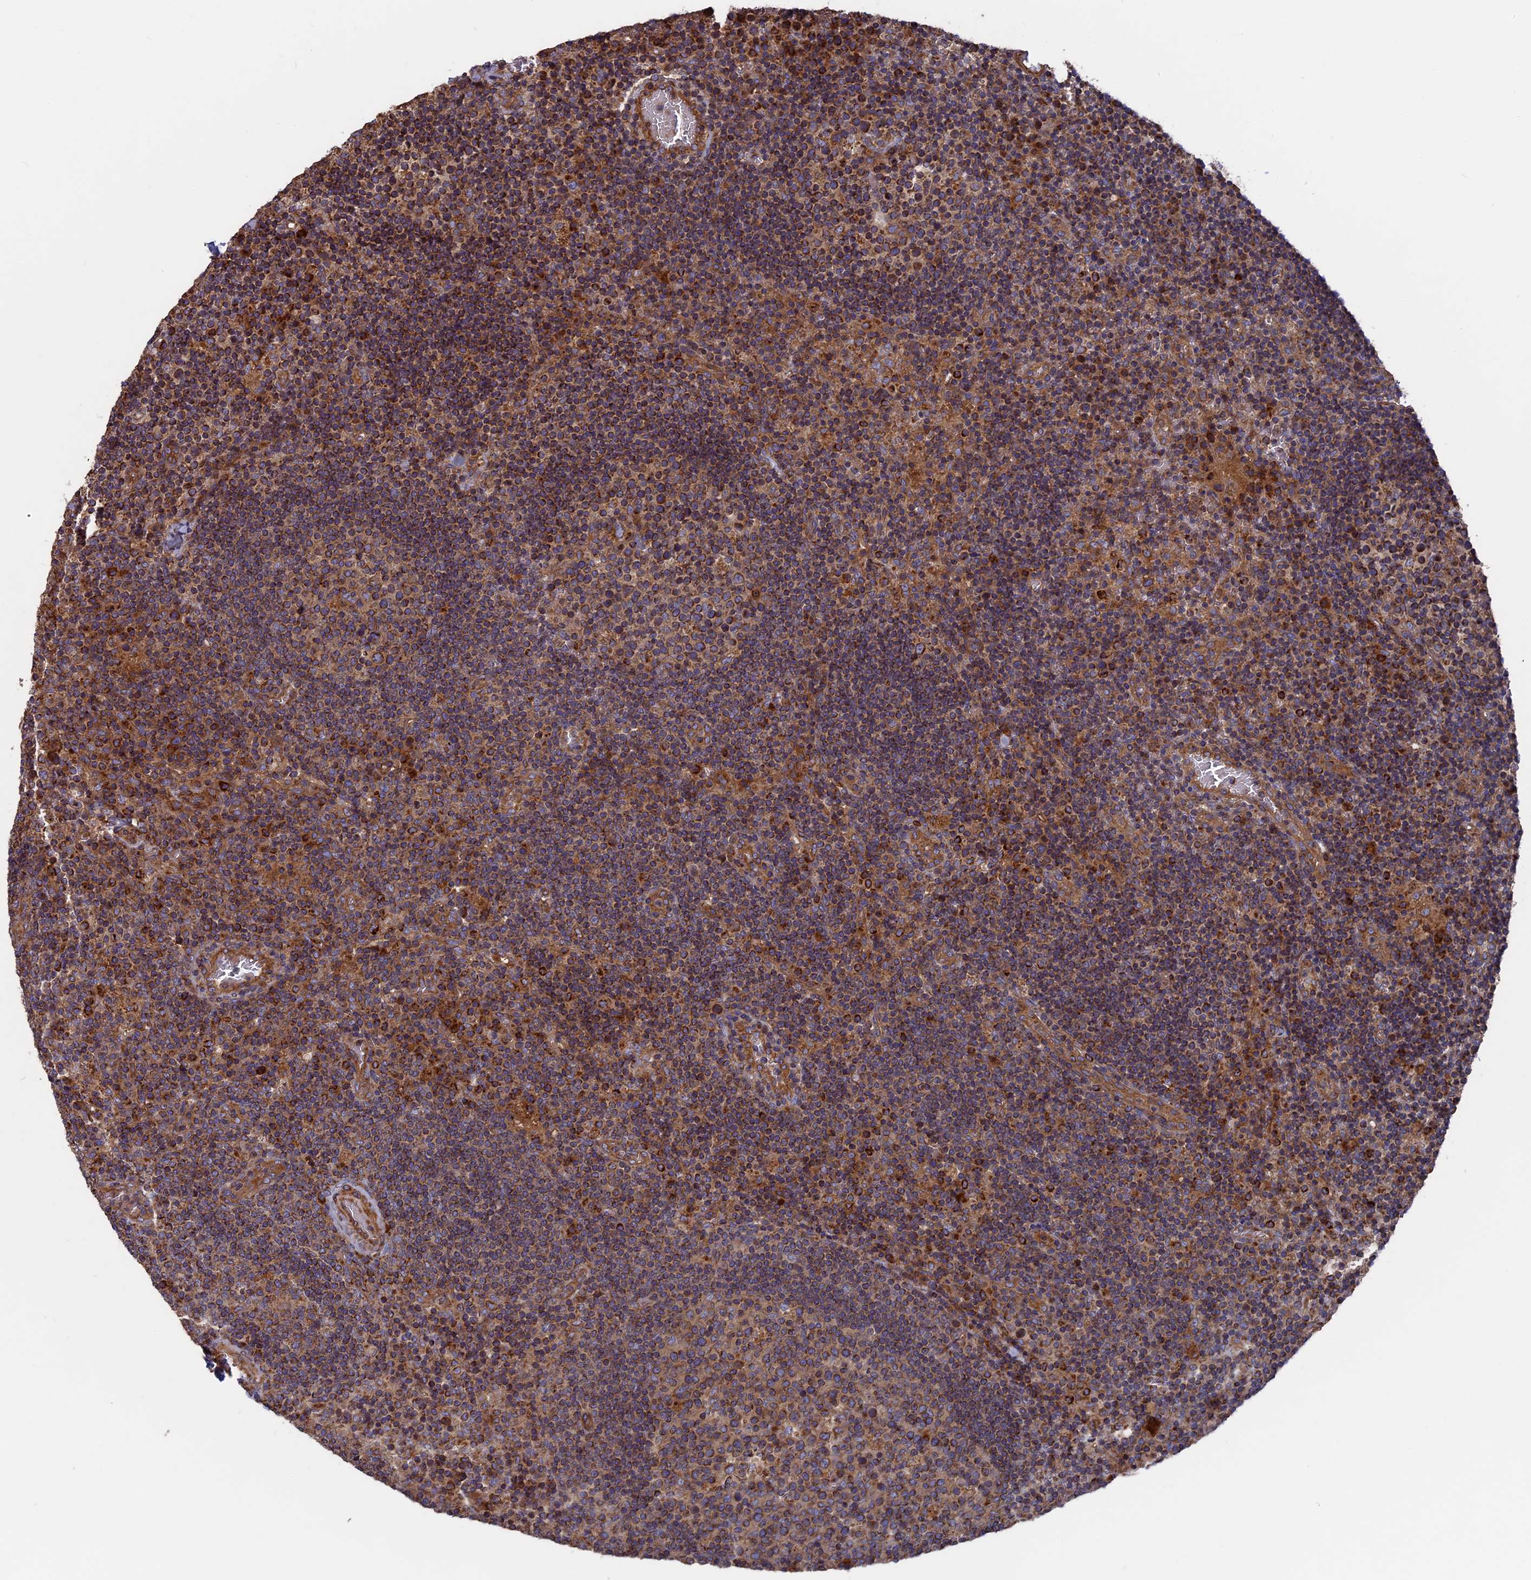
{"staining": {"intensity": "moderate", "quantity": ">75%", "location": "cytoplasmic/membranous"}, "tissue": "lymph node", "cell_type": "Germinal center cells", "image_type": "normal", "snomed": [{"axis": "morphology", "description": "Normal tissue, NOS"}, {"axis": "topography", "description": "Lymph node"}], "caption": "Human lymph node stained with a protein marker exhibits moderate staining in germinal center cells.", "gene": "TELO2", "patient": {"sex": "male", "age": 58}}